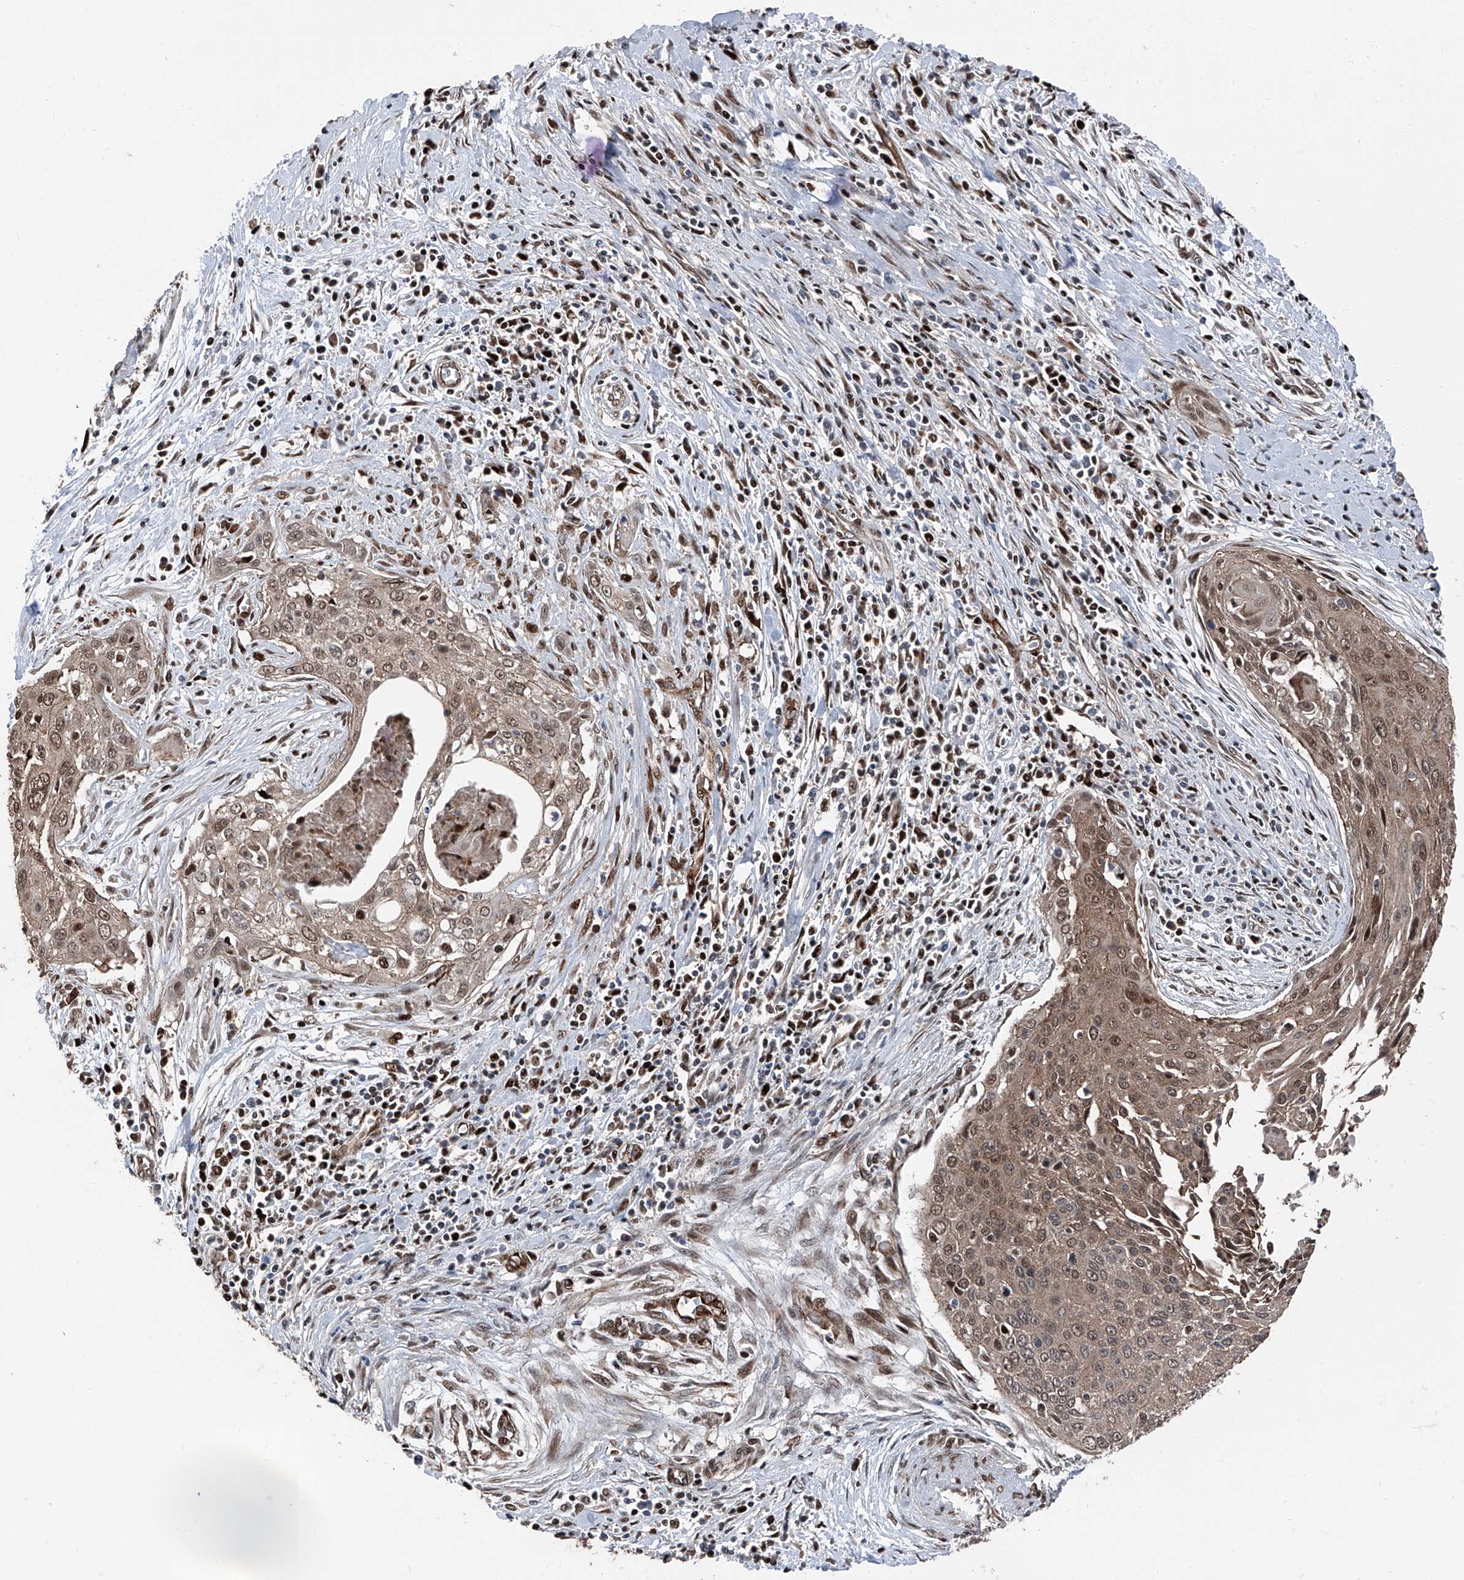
{"staining": {"intensity": "weak", "quantity": ">75%", "location": "cytoplasmic/membranous,nuclear"}, "tissue": "cervical cancer", "cell_type": "Tumor cells", "image_type": "cancer", "snomed": [{"axis": "morphology", "description": "Squamous cell carcinoma, NOS"}, {"axis": "topography", "description": "Cervix"}], "caption": "This is an image of IHC staining of squamous cell carcinoma (cervical), which shows weak positivity in the cytoplasmic/membranous and nuclear of tumor cells.", "gene": "FKBP5", "patient": {"sex": "female", "age": 55}}